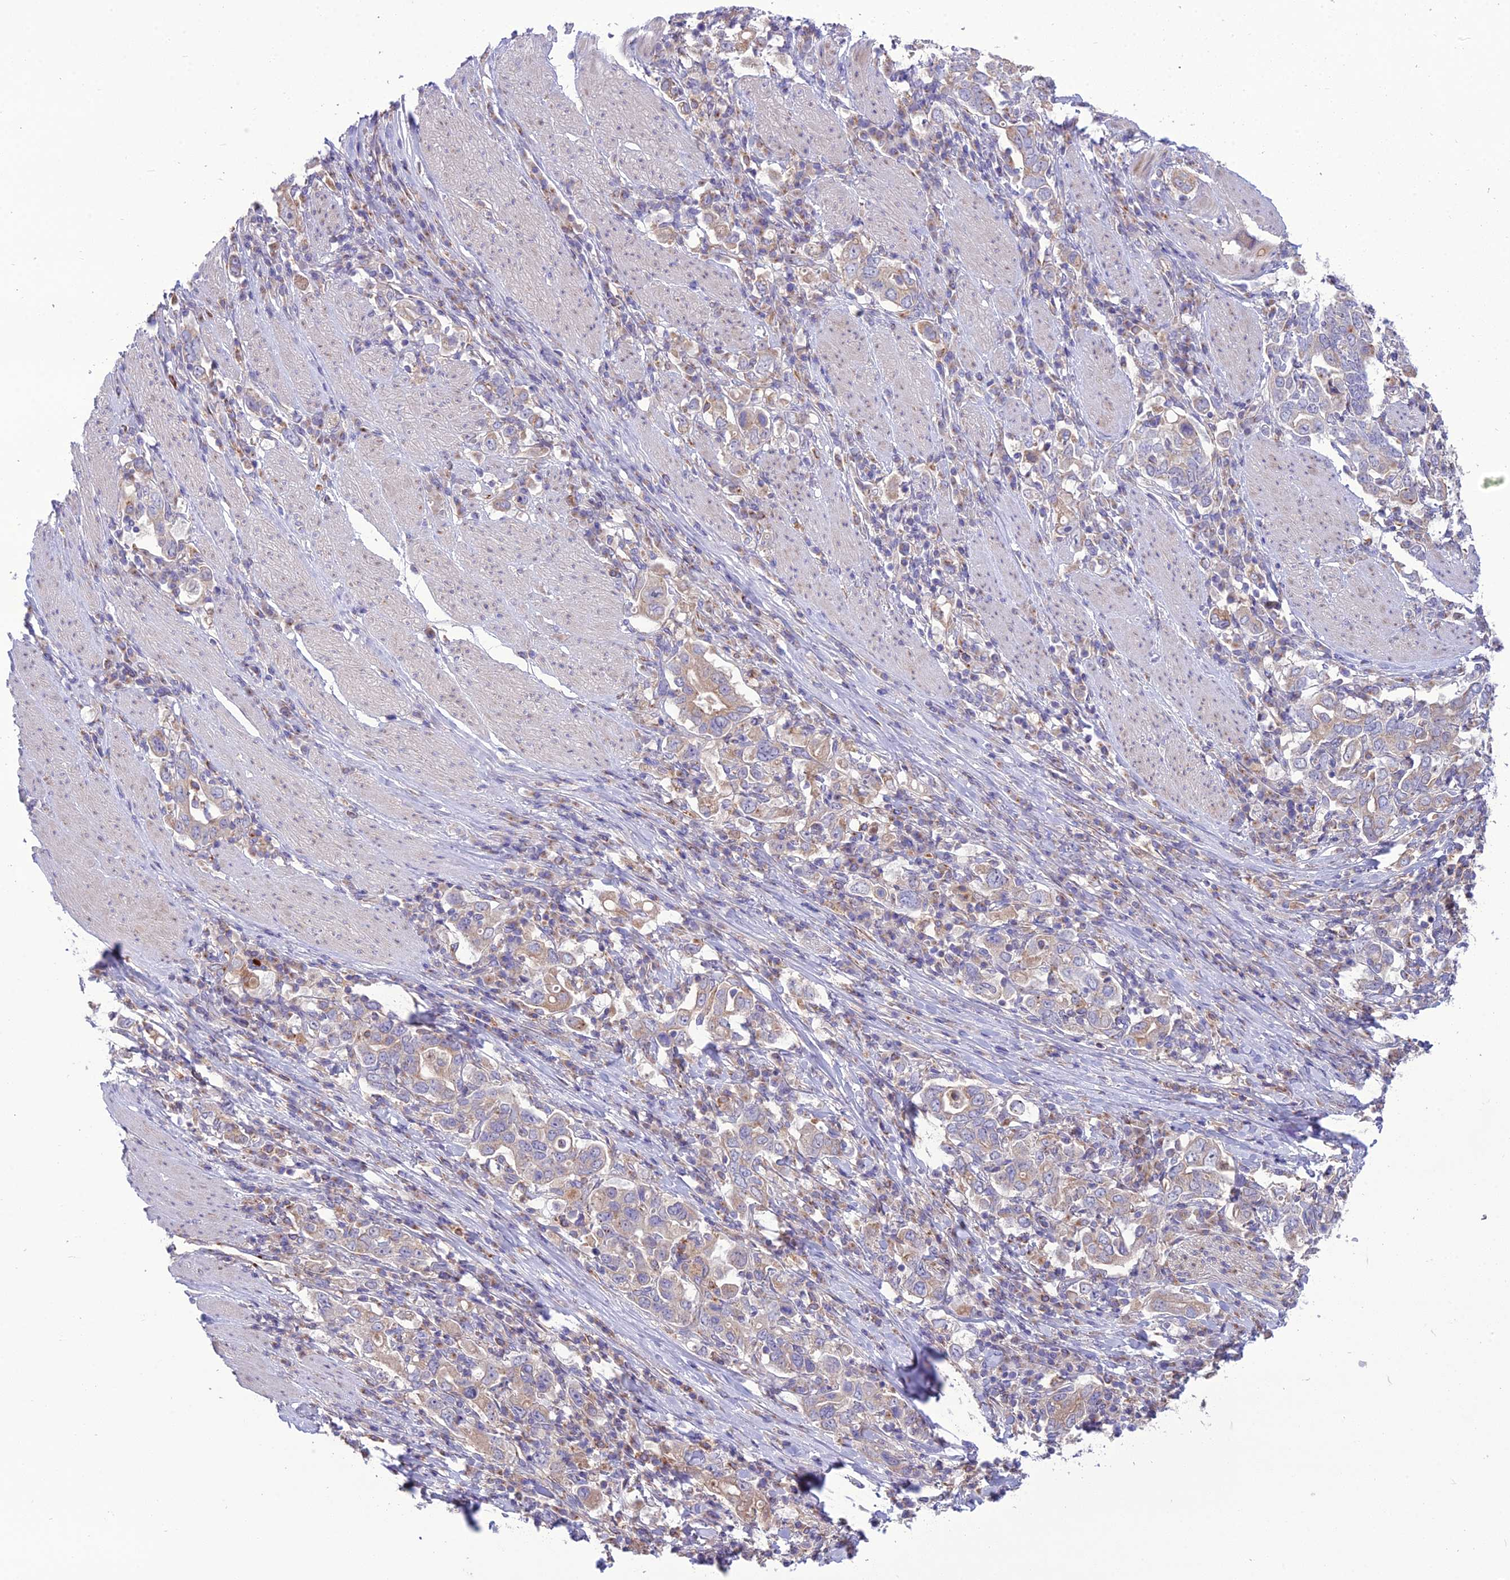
{"staining": {"intensity": "weak", "quantity": "25%-75%", "location": "cytoplasmic/membranous"}, "tissue": "stomach cancer", "cell_type": "Tumor cells", "image_type": "cancer", "snomed": [{"axis": "morphology", "description": "Adenocarcinoma, NOS"}, {"axis": "topography", "description": "Stomach, upper"}], "caption": "High-power microscopy captured an immunohistochemistry image of adenocarcinoma (stomach), revealing weak cytoplasmic/membranous positivity in approximately 25%-75% of tumor cells. (Stains: DAB in brown, nuclei in blue, Microscopy: brightfield microscopy at high magnification).", "gene": "SPRYD7", "patient": {"sex": "male", "age": 62}}